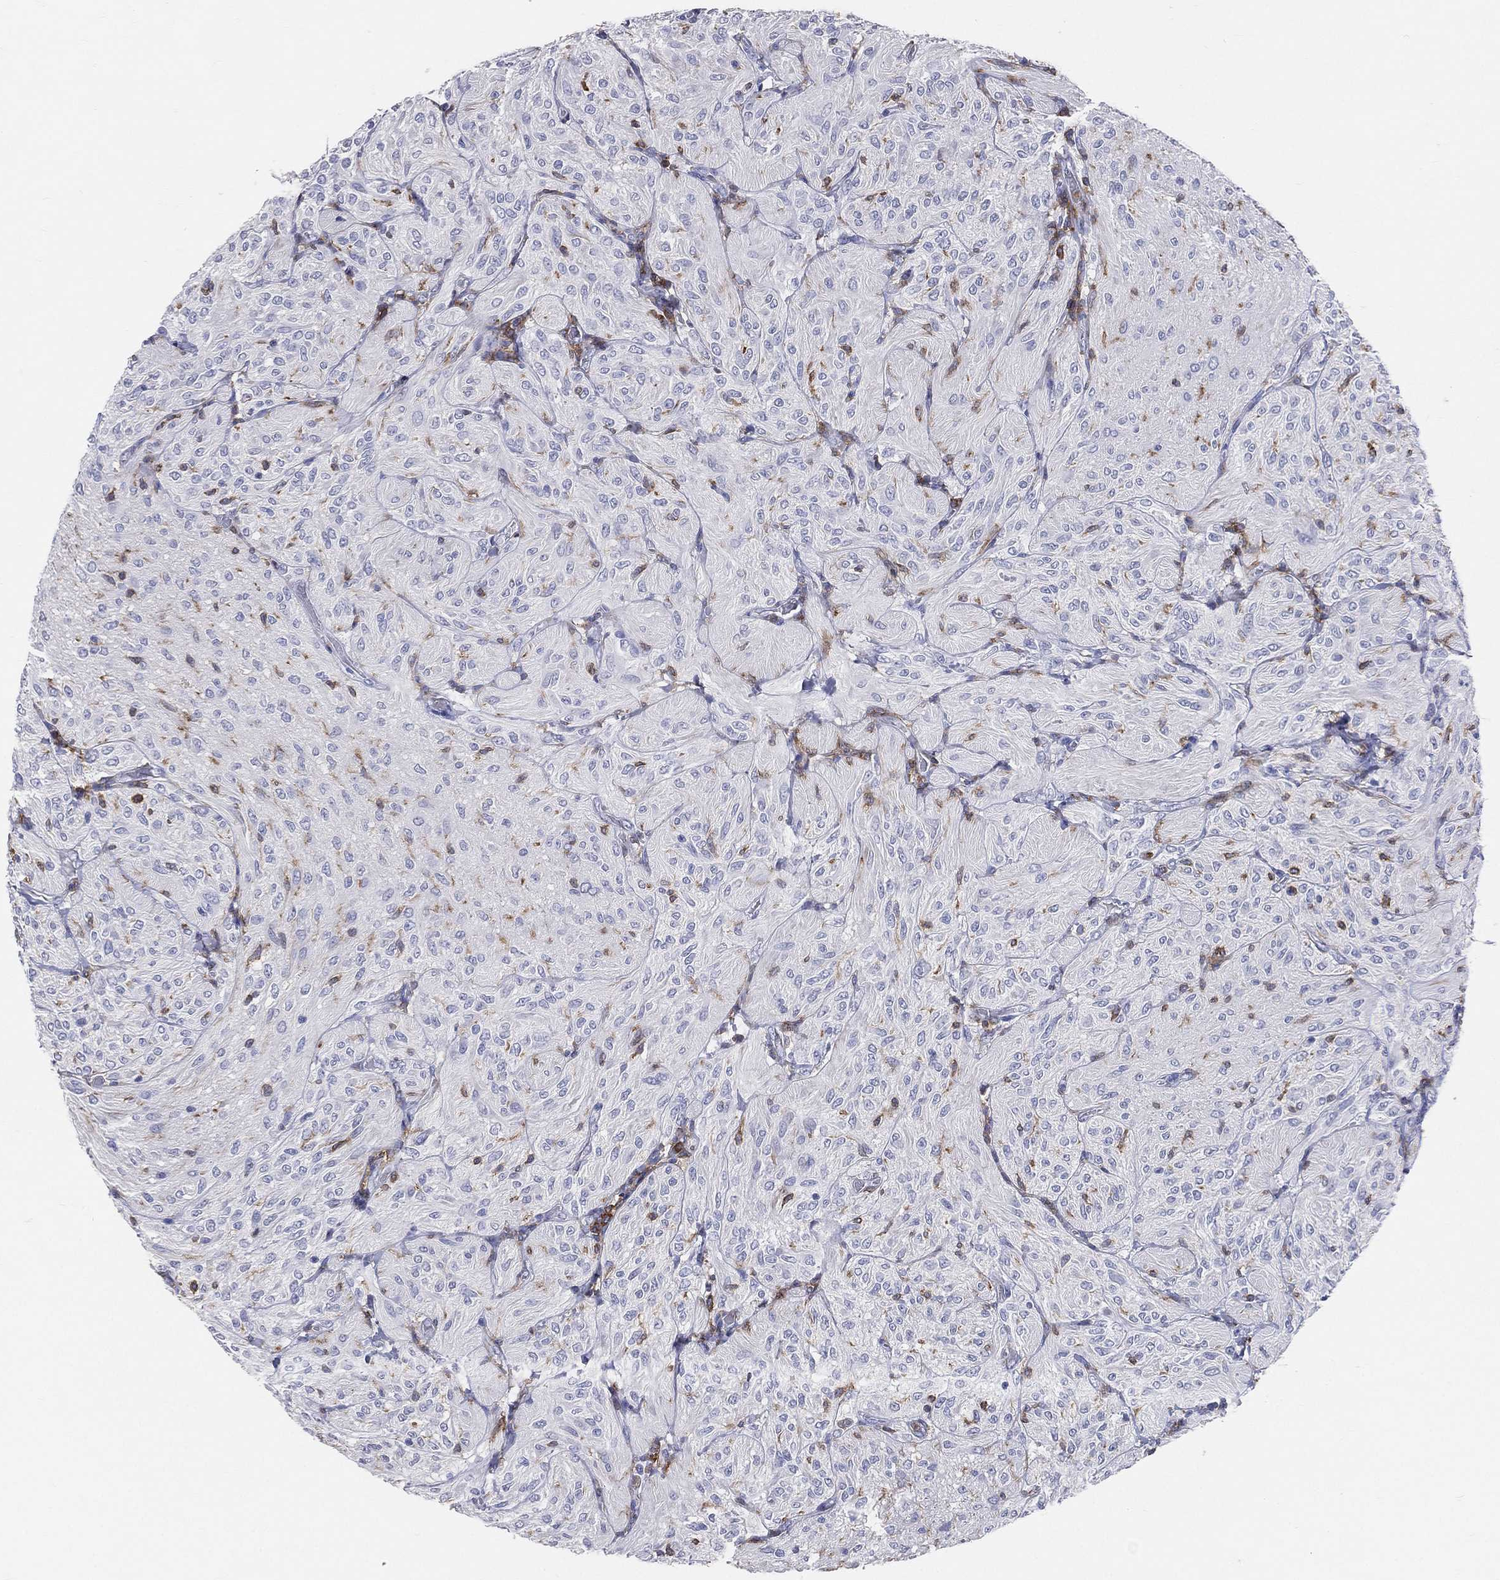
{"staining": {"intensity": "negative", "quantity": "none", "location": "none"}, "tissue": "glioma", "cell_type": "Tumor cells", "image_type": "cancer", "snomed": [{"axis": "morphology", "description": "Glioma, malignant, Low grade"}, {"axis": "topography", "description": "Brain"}], "caption": "This is an immunohistochemistry (IHC) photomicrograph of human glioma. There is no positivity in tumor cells.", "gene": "CD33", "patient": {"sex": "male", "age": 3}}